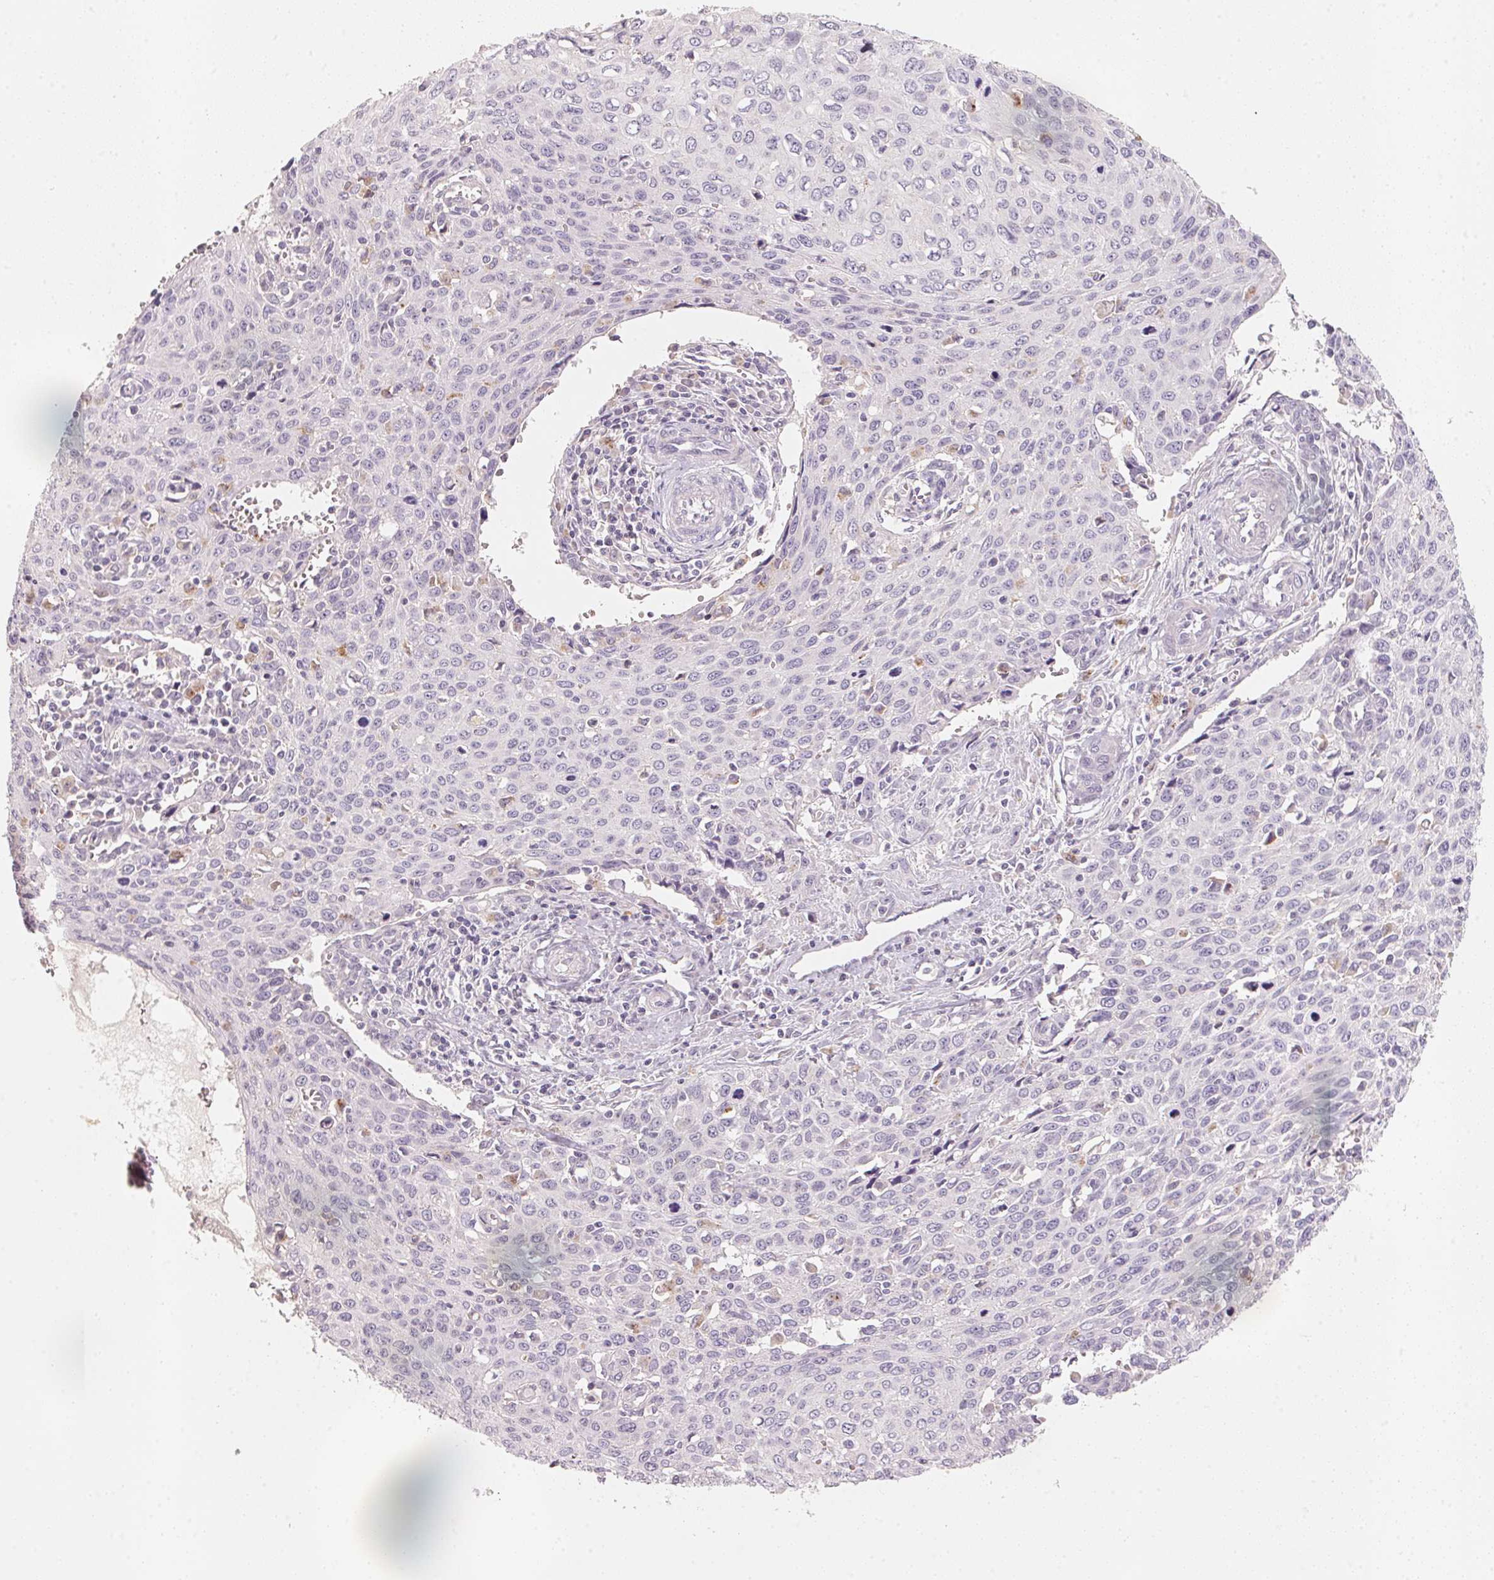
{"staining": {"intensity": "negative", "quantity": "none", "location": "none"}, "tissue": "cervical cancer", "cell_type": "Tumor cells", "image_type": "cancer", "snomed": [{"axis": "morphology", "description": "Squamous cell carcinoma, NOS"}, {"axis": "topography", "description": "Cervix"}], "caption": "A photomicrograph of human cervical squamous cell carcinoma is negative for staining in tumor cells. (DAB (3,3'-diaminobenzidine) immunohistochemistry (IHC) visualized using brightfield microscopy, high magnification).", "gene": "TREH", "patient": {"sex": "female", "age": 38}}